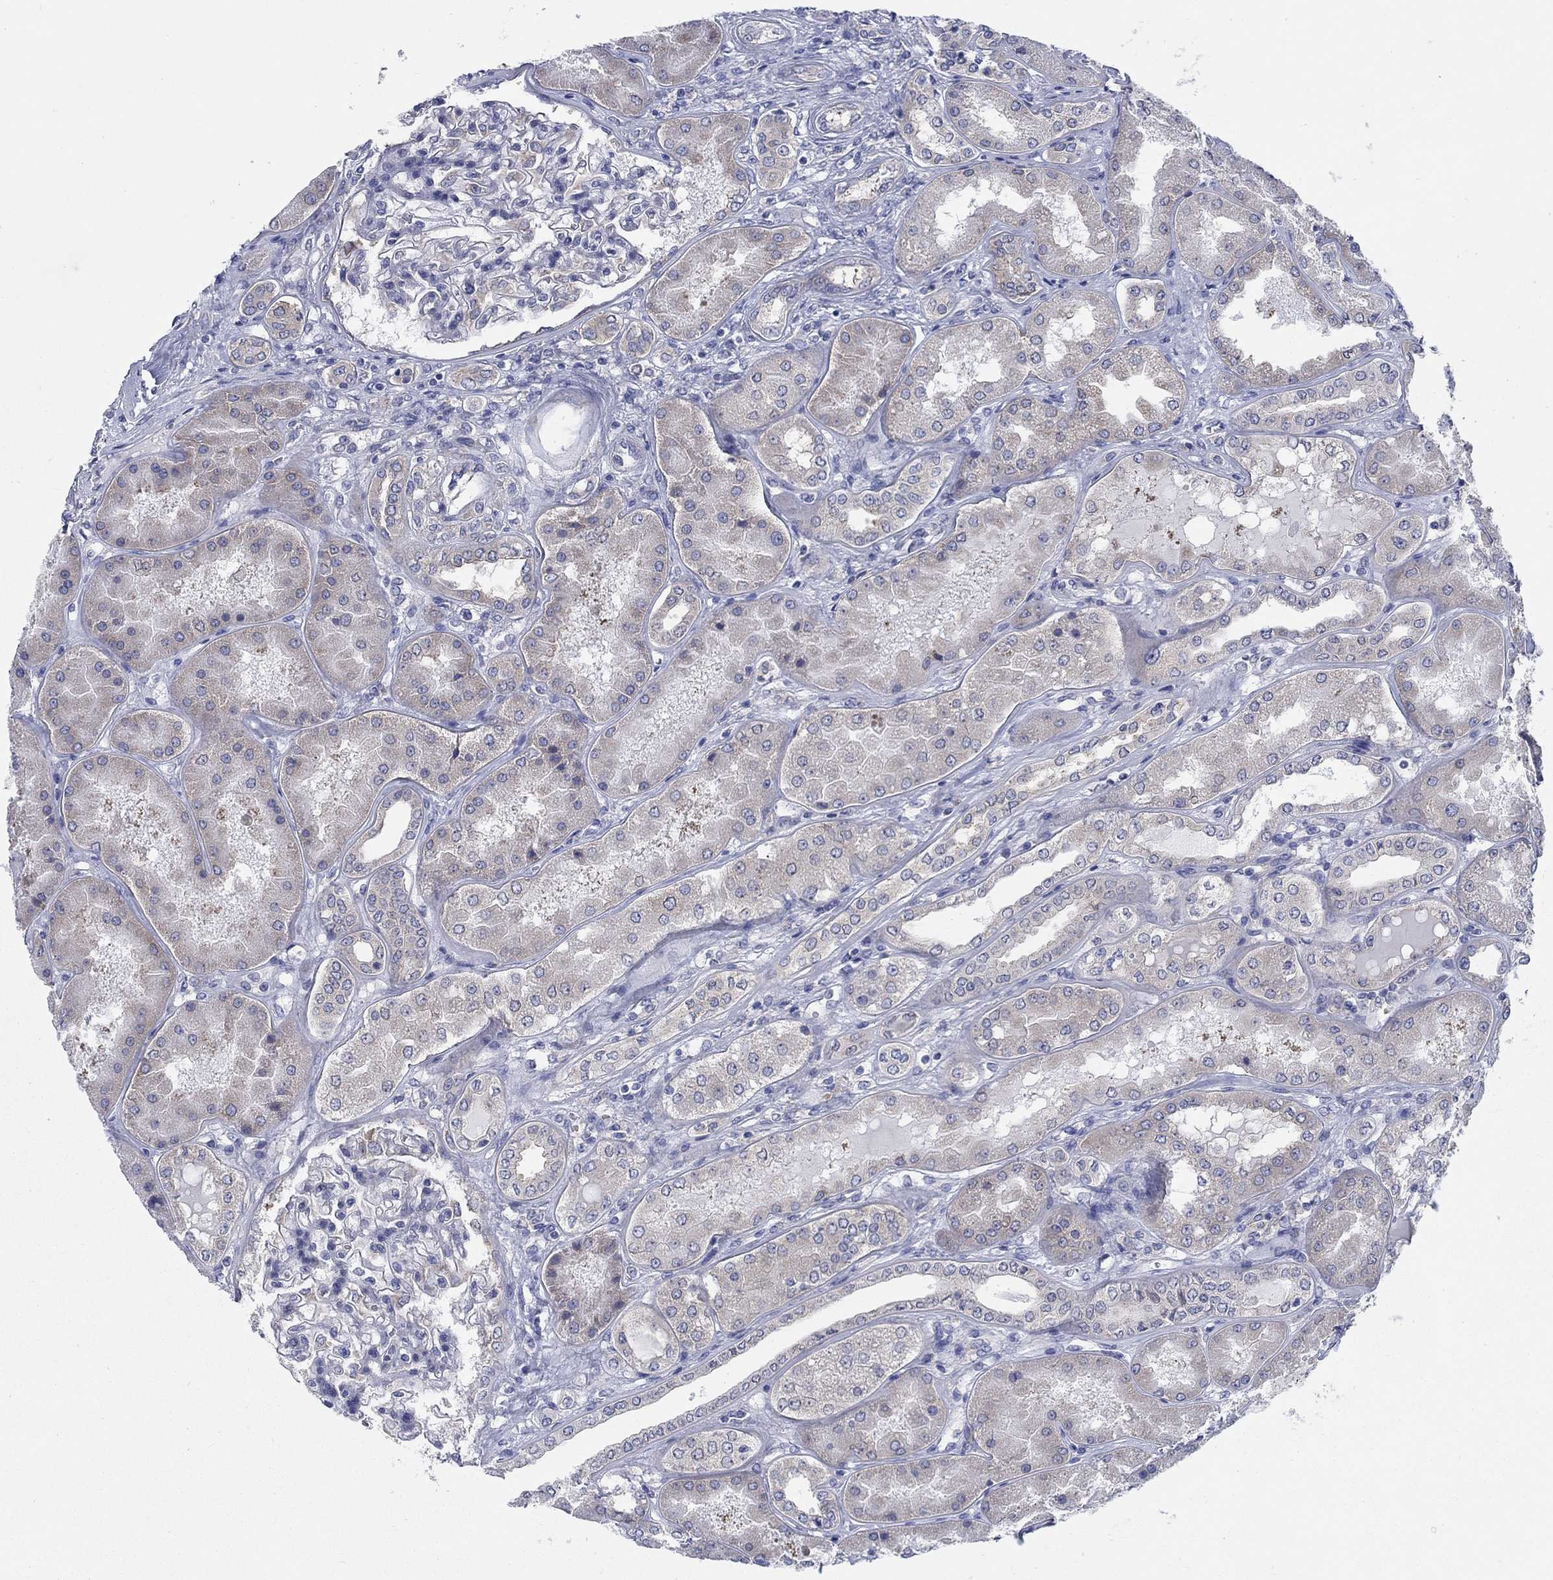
{"staining": {"intensity": "moderate", "quantity": "<25%", "location": "cytoplasmic/membranous"}, "tissue": "kidney", "cell_type": "Cells in glomeruli", "image_type": "normal", "snomed": [{"axis": "morphology", "description": "Normal tissue, NOS"}, {"axis": "topography", "description": "Kidney"}], "caption": "Protein expression analysis of benign kidney exhibits moderate cytoplasmic/membranous positivity in about <25% of cells in glomeruli.", "gene": "TMEM59", "patient": {"sex": "female", "age": 56}}